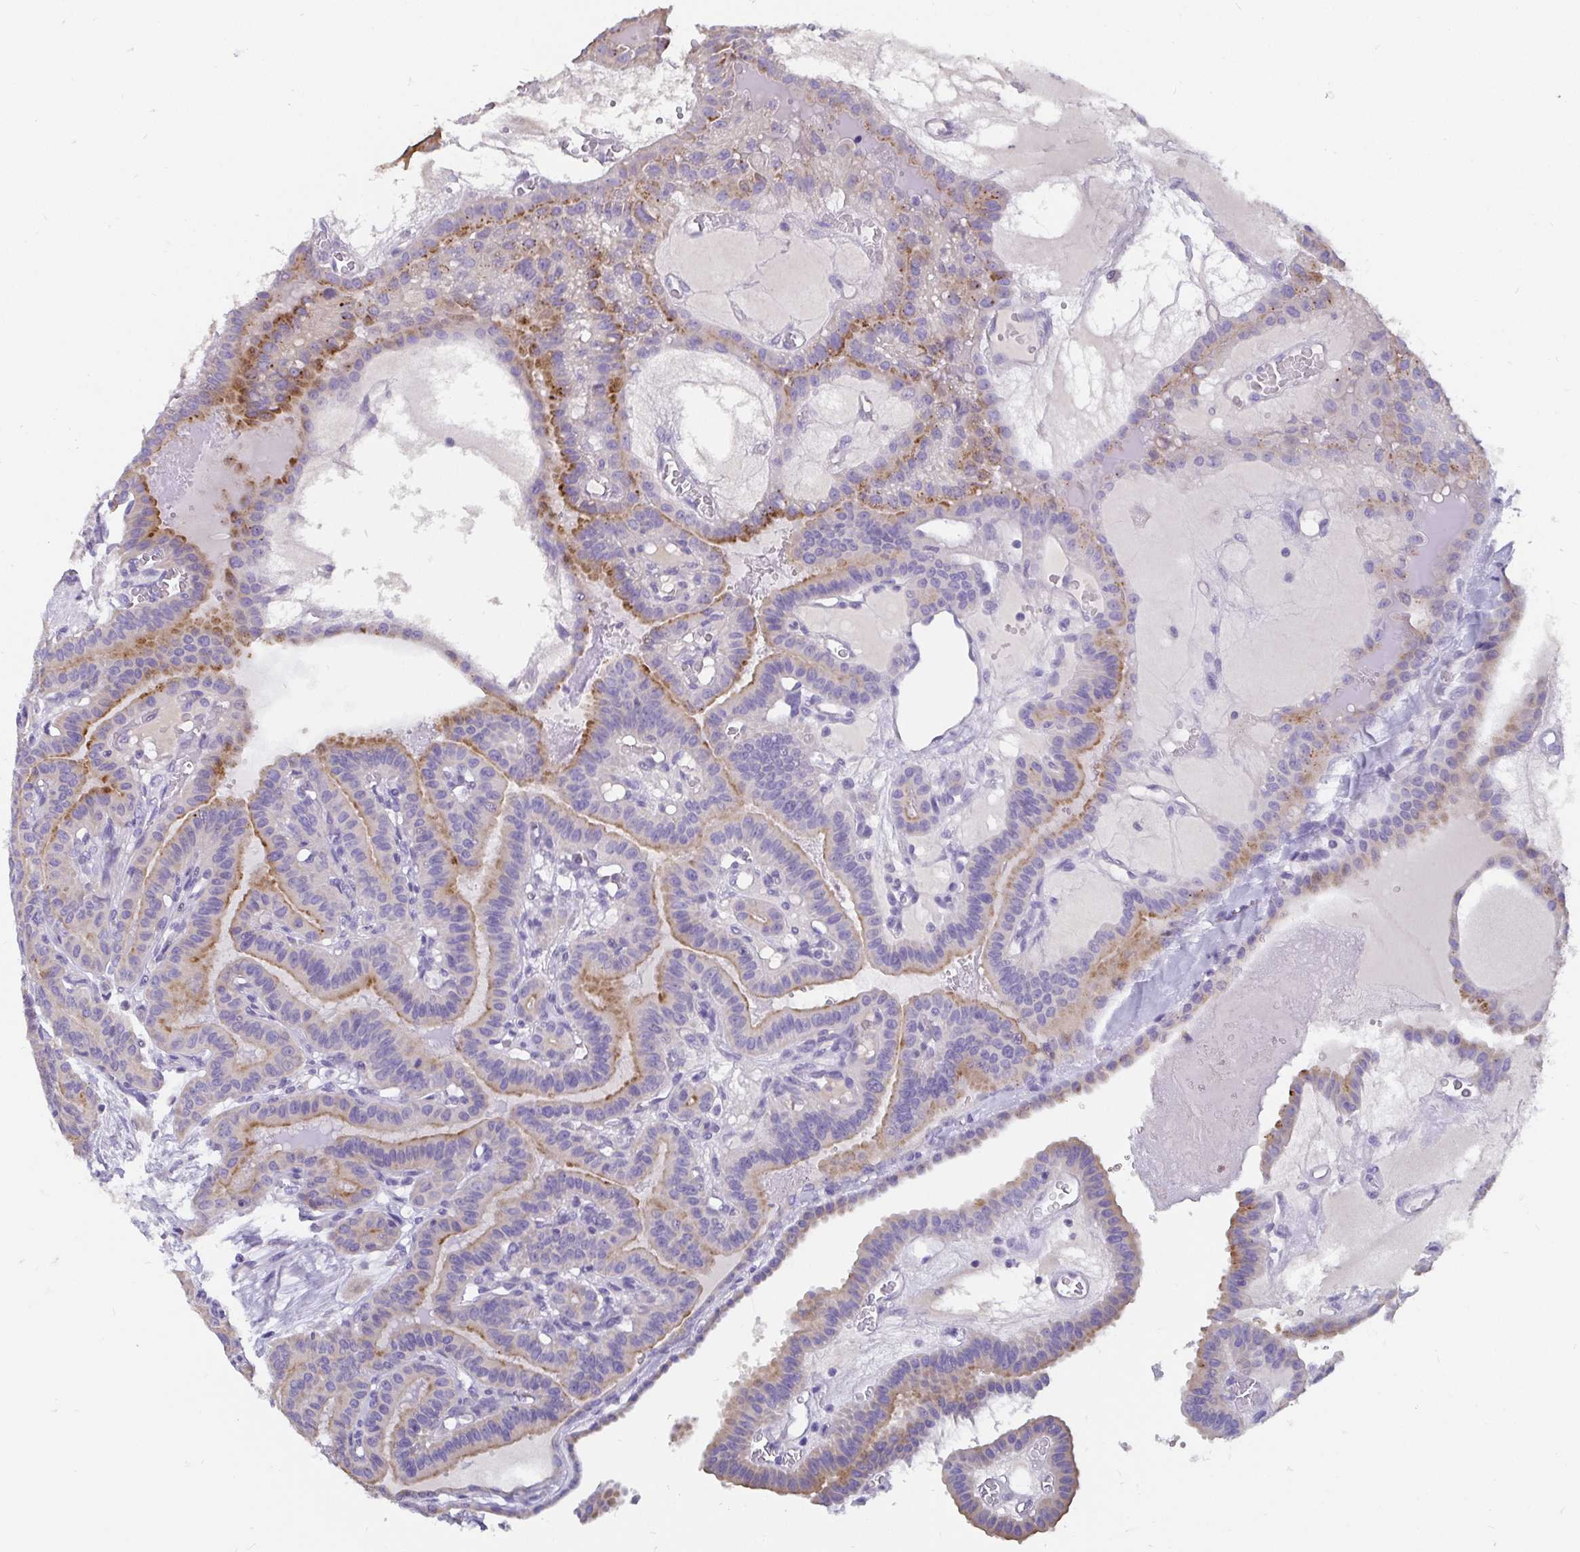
{"staining": {"intensity": "moderate", "quantity": "25%-75%", "location": "cytoplasmic/membranous"}, "tissue": "thyroid cancer", "cell_type": "Tumor cells", "image_type": "cancer", "snomed": [{"axis": "morphology", "description": "Papillary adenocarcinoma, NOS"}, {"axis": "topography", "description": "Thyroid gland"}], "caption": "A photomicrograph showing moderate cytoplasmic/membranous positivity in approximately 25%-75% of tumor cells in papillary adenocarcinoma (thyroid), as visualized by brown immunohistochemical staining.", "gene": "ADAMTS6", "patient": {"sex": "male", "age": 87}}